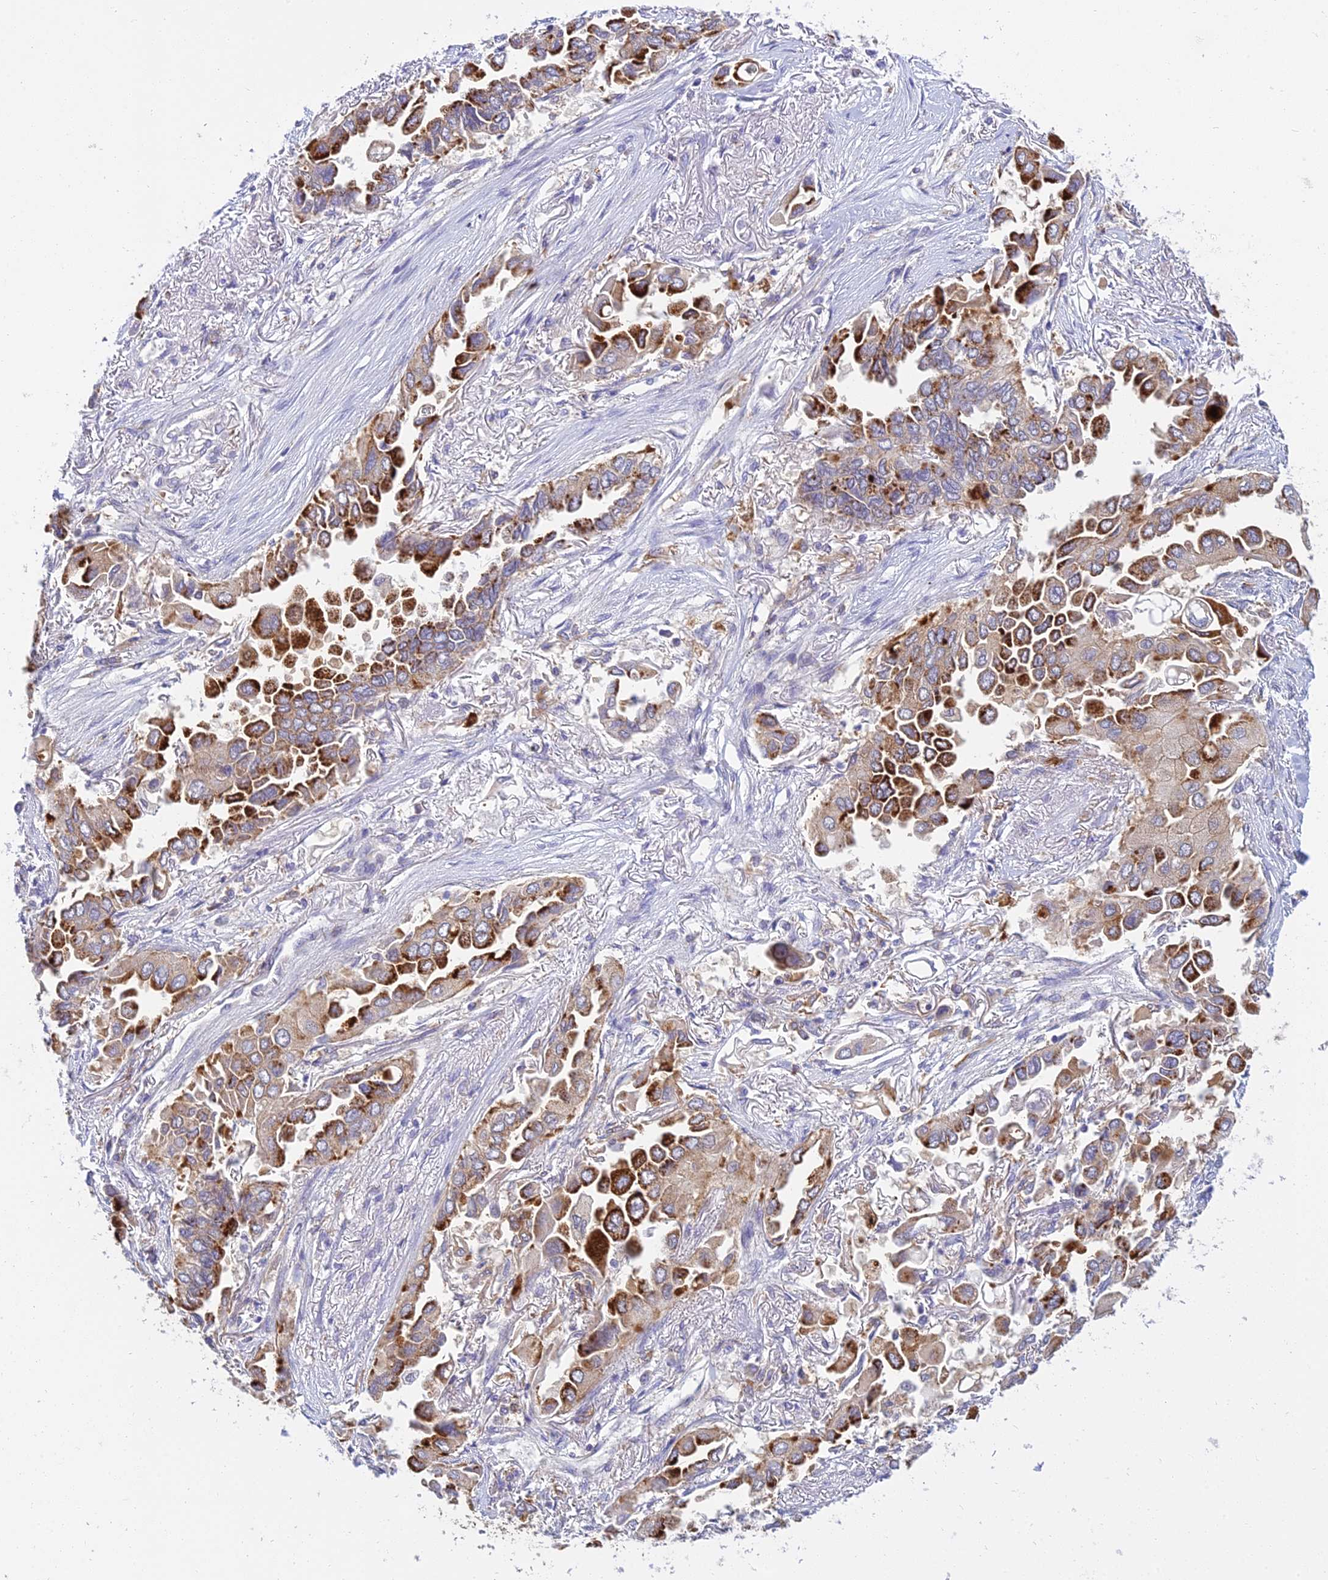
{"staining": {"intensity": "strong", "quantity": "25%-75%", "location": "cytoplasmic/membranous"}, "tissue": "lung cancer", "cell_type": "Tumor cells", "image_type": "cancer", "snomed": [{"axis": "morphology", "description": "Adenocarcinoma, NOS"}, {"axis": "topography", "description": "Lung"}], "caption": "Adenocarcinoma (lung) was stained to show a protein in brown. There is high levels of strong cytoplasmic/membranous positivity in about 25%-75% of tumor cells. Nuclei are stained in blue.", "gene": "UBE2G1", "patient": {"sex": "female", "age": 76}}